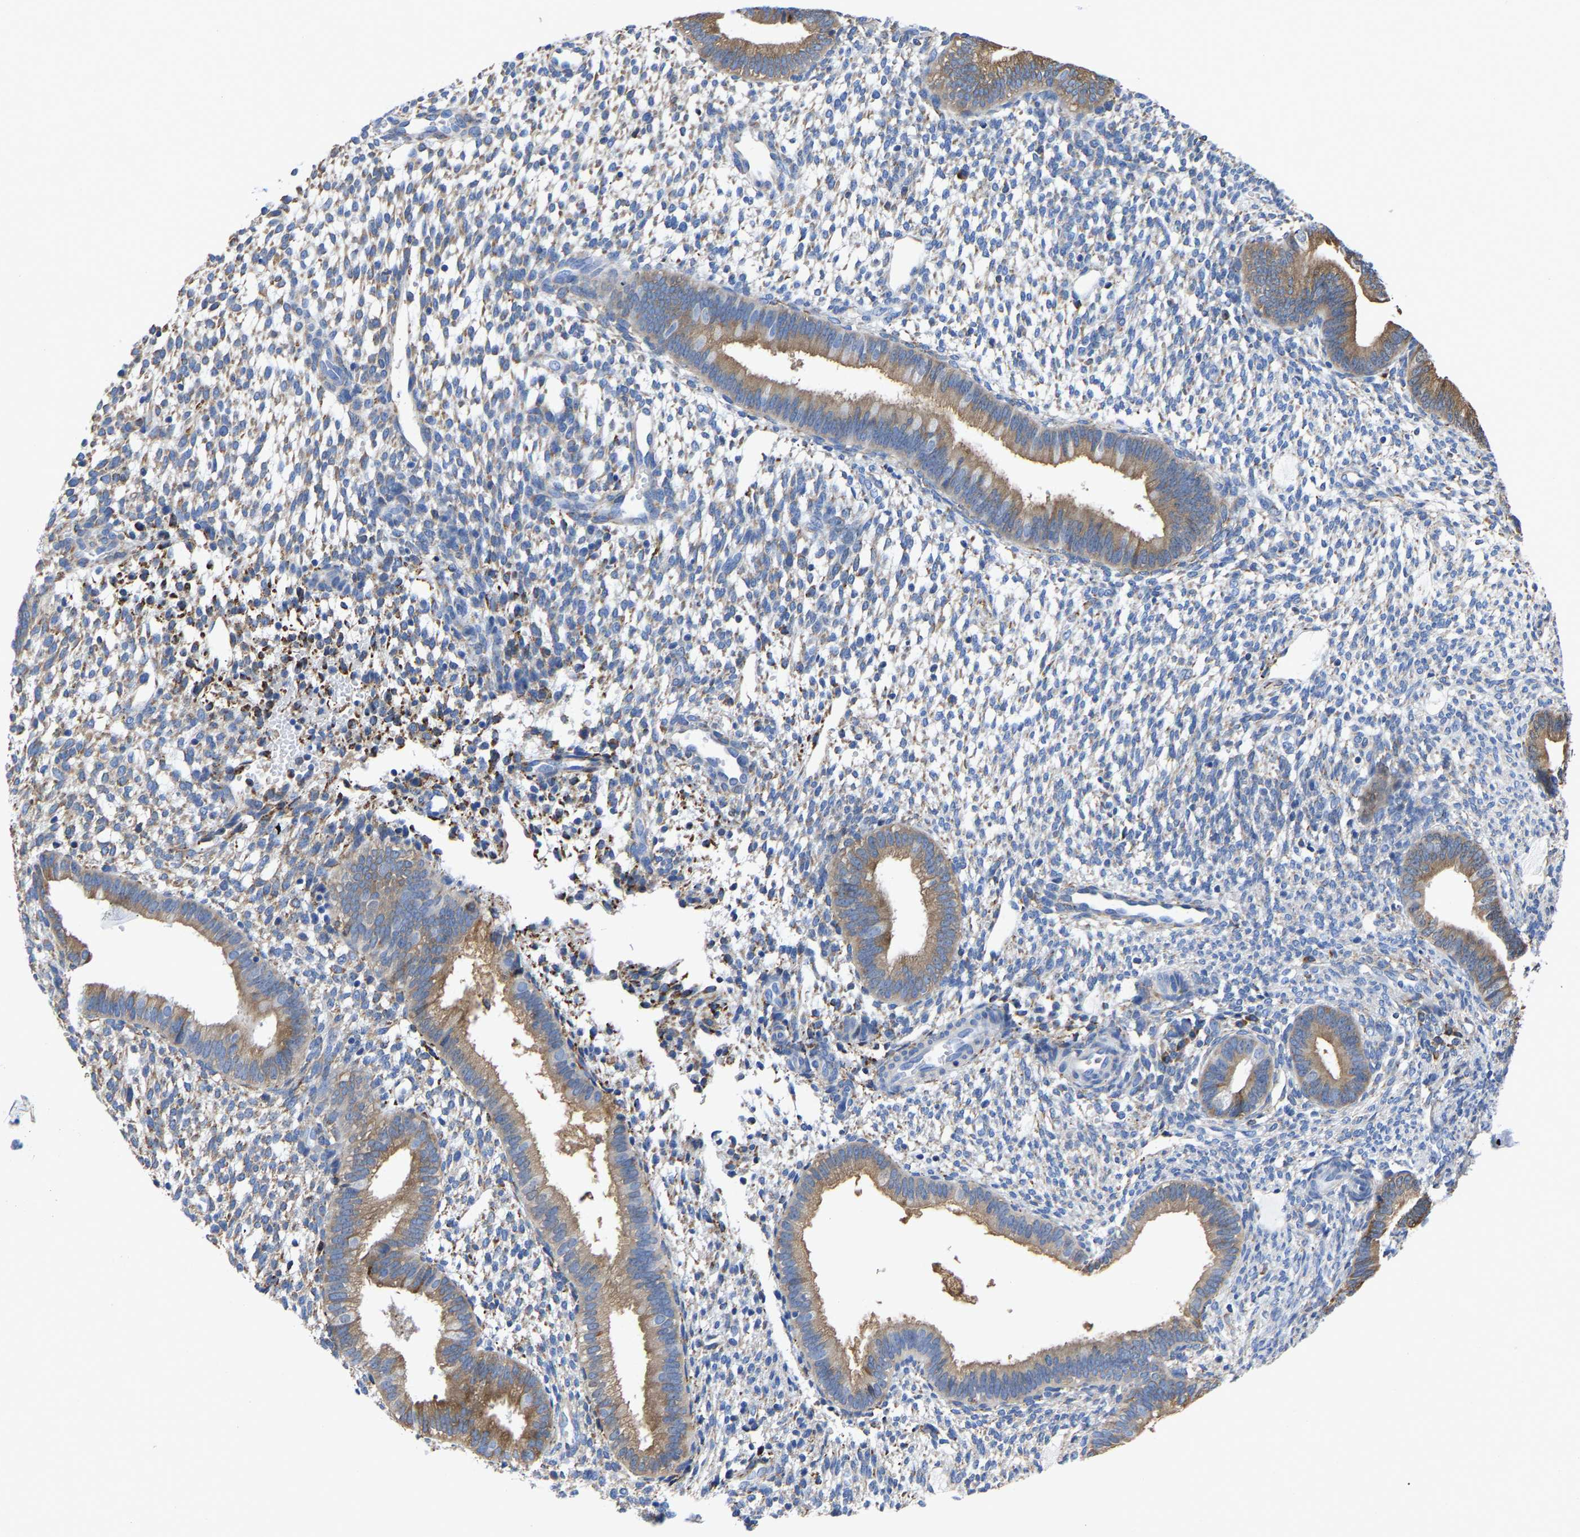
{"staining": {"intensity": "weak", "quantity": "<25%", "location": "cytoplasmic/membranous"}, "tissue": "endometrium", "cell_type": "Cells in endometrial stroma", "image_type": "normal", "snomed": [{"axis": "morphology", "description": "Normal tissue, NOS"}, {"axis": "topography", "description": "Endometrium"}], "caption": "Protein analysis of normal endometrium exhibits no significant positivity in cells in endometrial stroma.", "gene": "P4HB", "patient": {"sex": "female", "age": 46}}